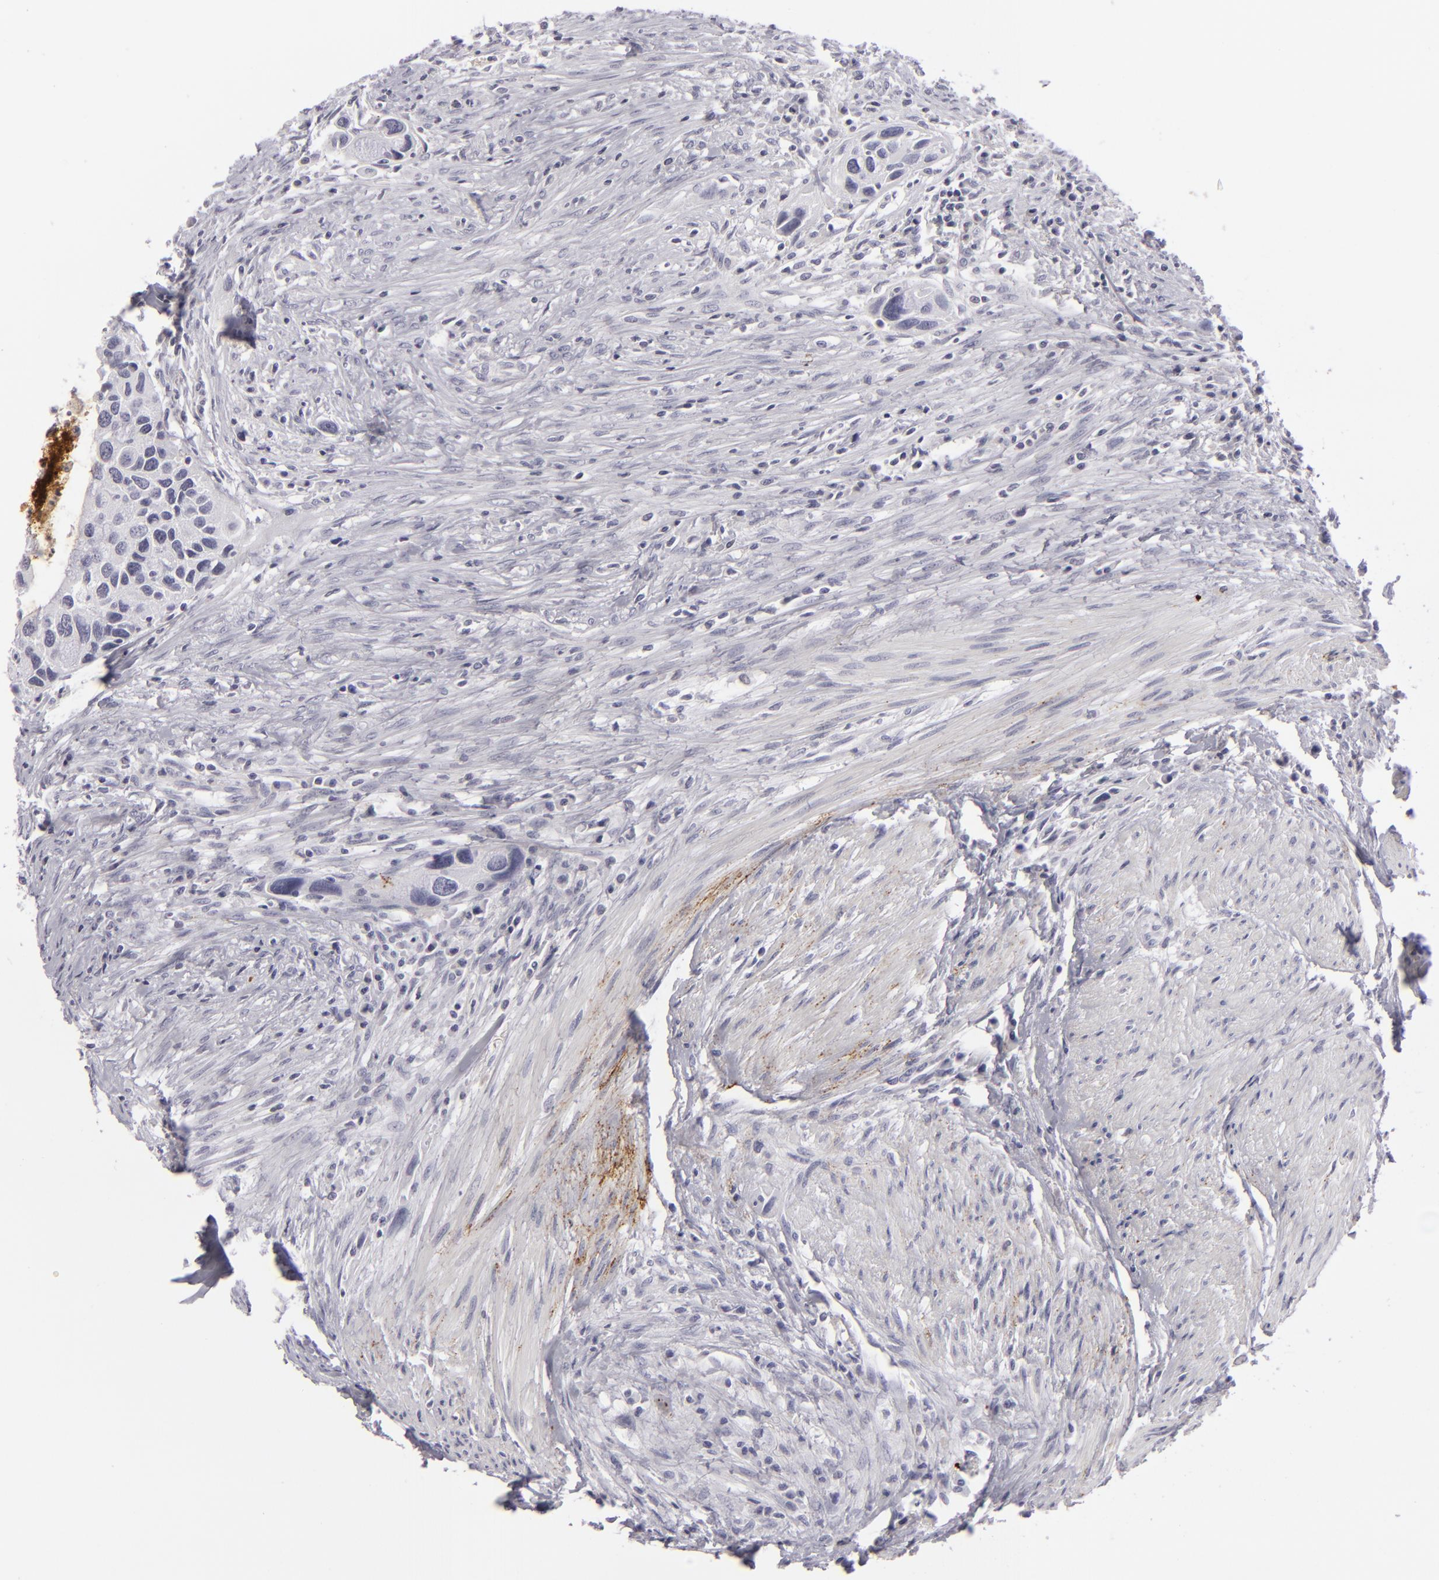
{"staining": {"intensity": "negative", "quantity": "none", "location": "none"}, "tissue": "urothelial cancer", "cell_type": "Tumor cells", "image_type": "cancer", "snomed": [{"axis": "morphology", "description": "Urothelial carcinoma, High grade"}, {"axis": "topography", "description": "Urinary bladder"}], "caption": "The histopathology image shows no significant staining in tumor cells of urothelial cancer.", "gene": "C9", "patient": {"sex": "male", "age": 66}}